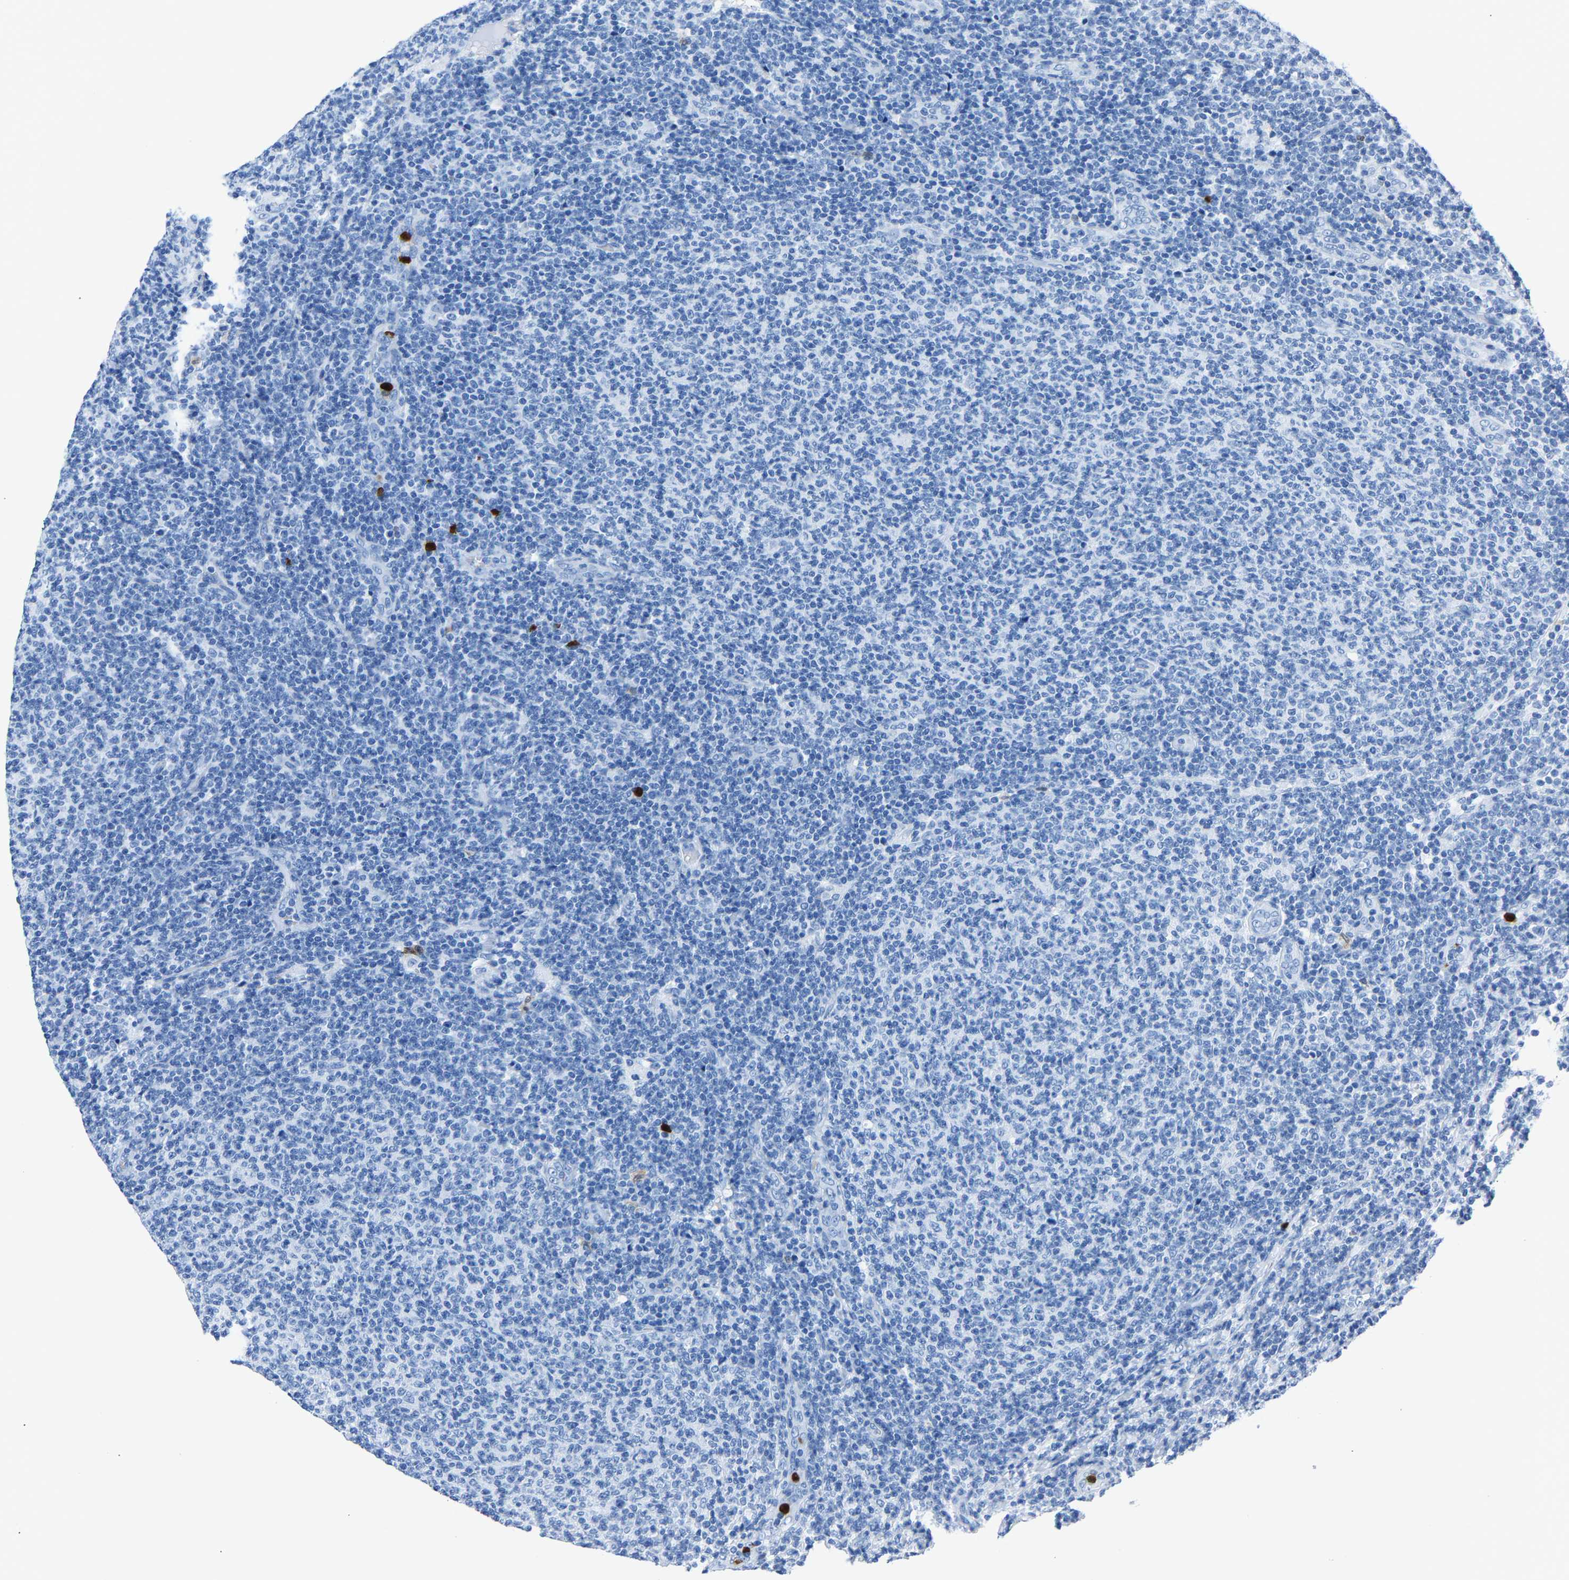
{"staining": {"intensity": "negative", "quantity": "none", "location": "none"}, "tissue": "lymphoma", "cell_type": "Tumor cells", "image_type": "cancer", "snomed": [{"axis": "morphology", "description": "Malignant lymphoma, non-Hodgkin's type, Low grade"}, {"axis": "topography", "description": "Lymph node"}], "caption": "The photomicrograph exhibits no significant positivity in tumor cells of malignant lymphoma, non-Hodgkin's type (low-grade).", "gene": "S100P", "patient": {"sex": "male", "age": 66}}